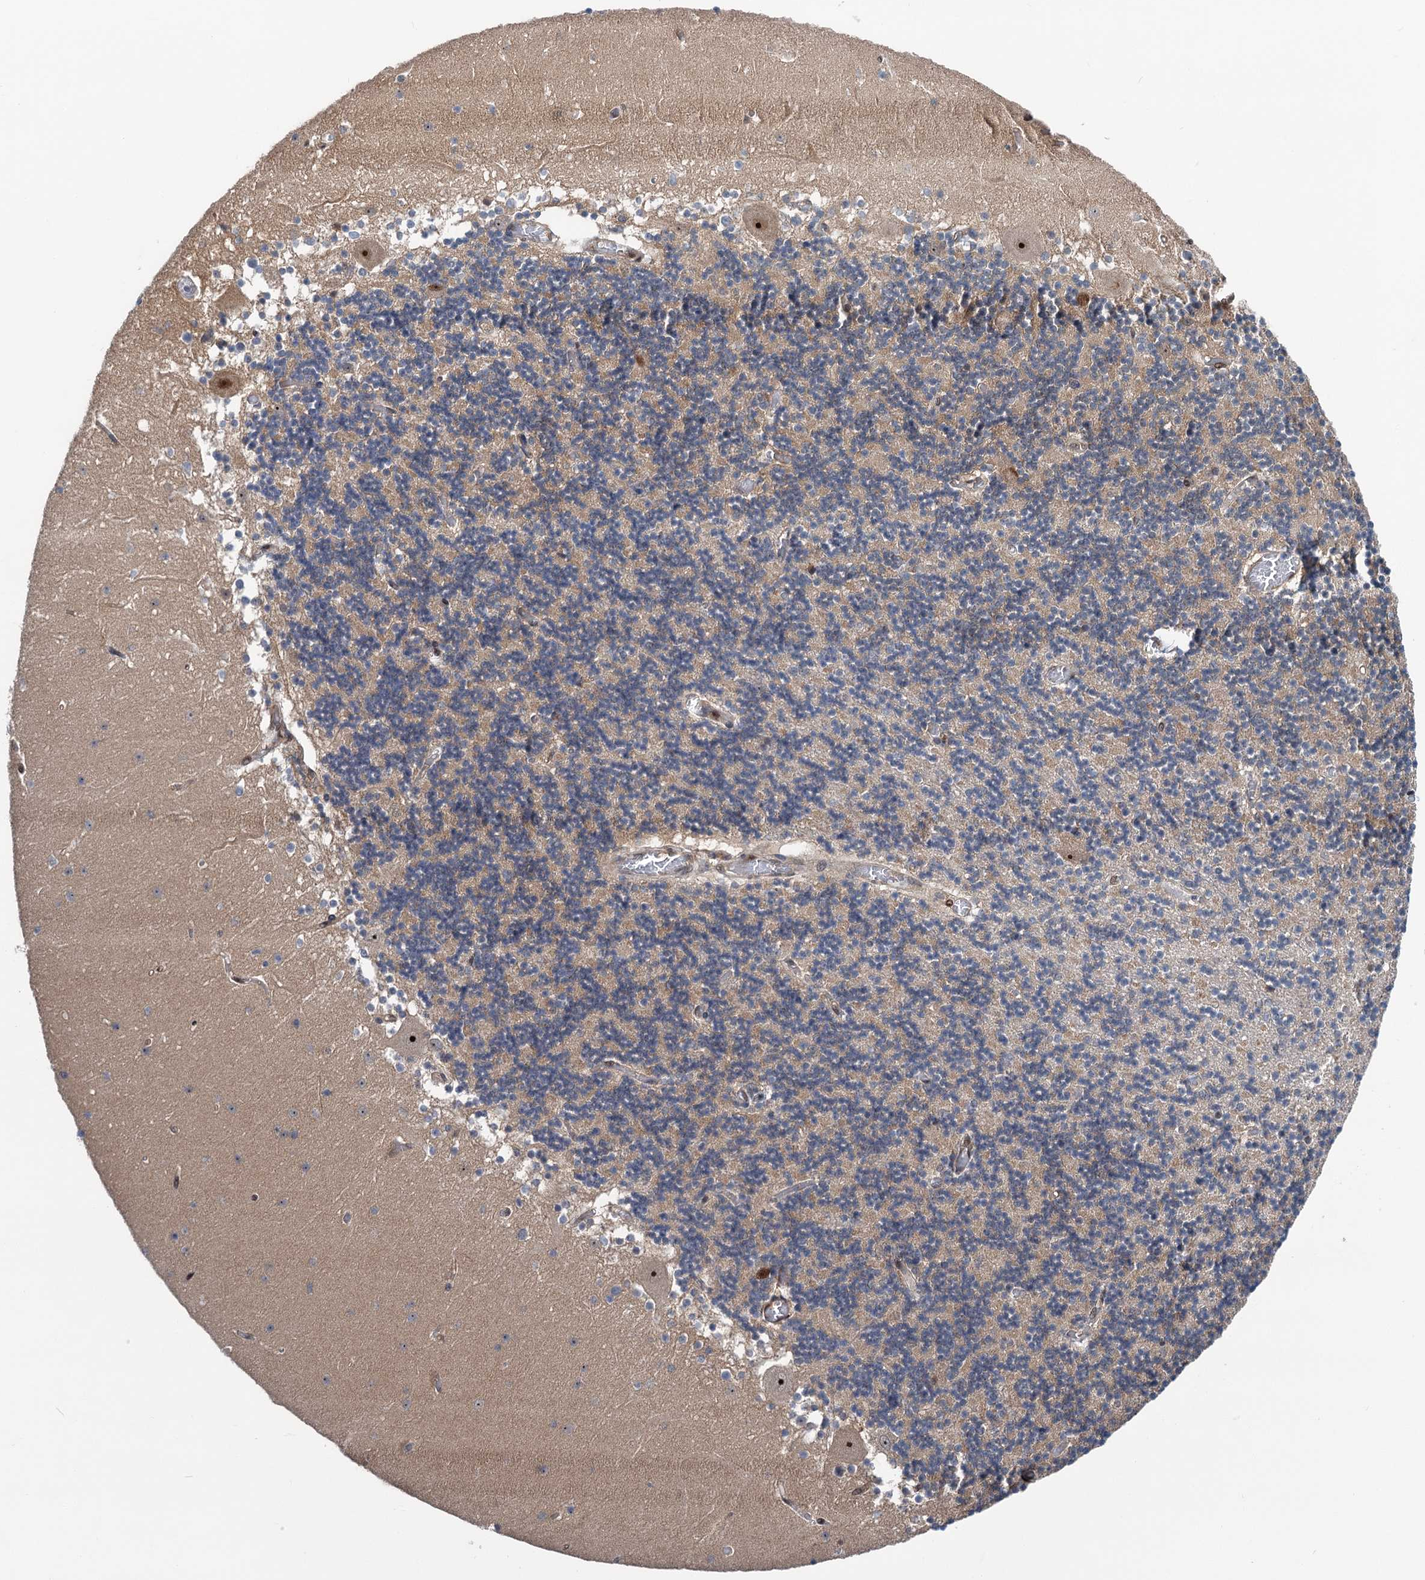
{"staining": {"intensity": "weak", "quantity": "25%-75%", "location": "cytoplasmic/membranous"}, "tissue": "cerebellum", "cell_type": "Cells in granular layer", "image_type": "normal", "snomed": [{"axis": "morphology", "description": "Normal tissue, NOS"}, {"axis": "topography", "description": "Cerebellum"}], "caption": "Cerebellum stained with a brown dye demonstrates weak cytoplasmic/membranous positive positivity in about 25%-75% of cells in granular layer.", "gene": "GPBP1", "patient": {"sex": "female", "age": 28}}